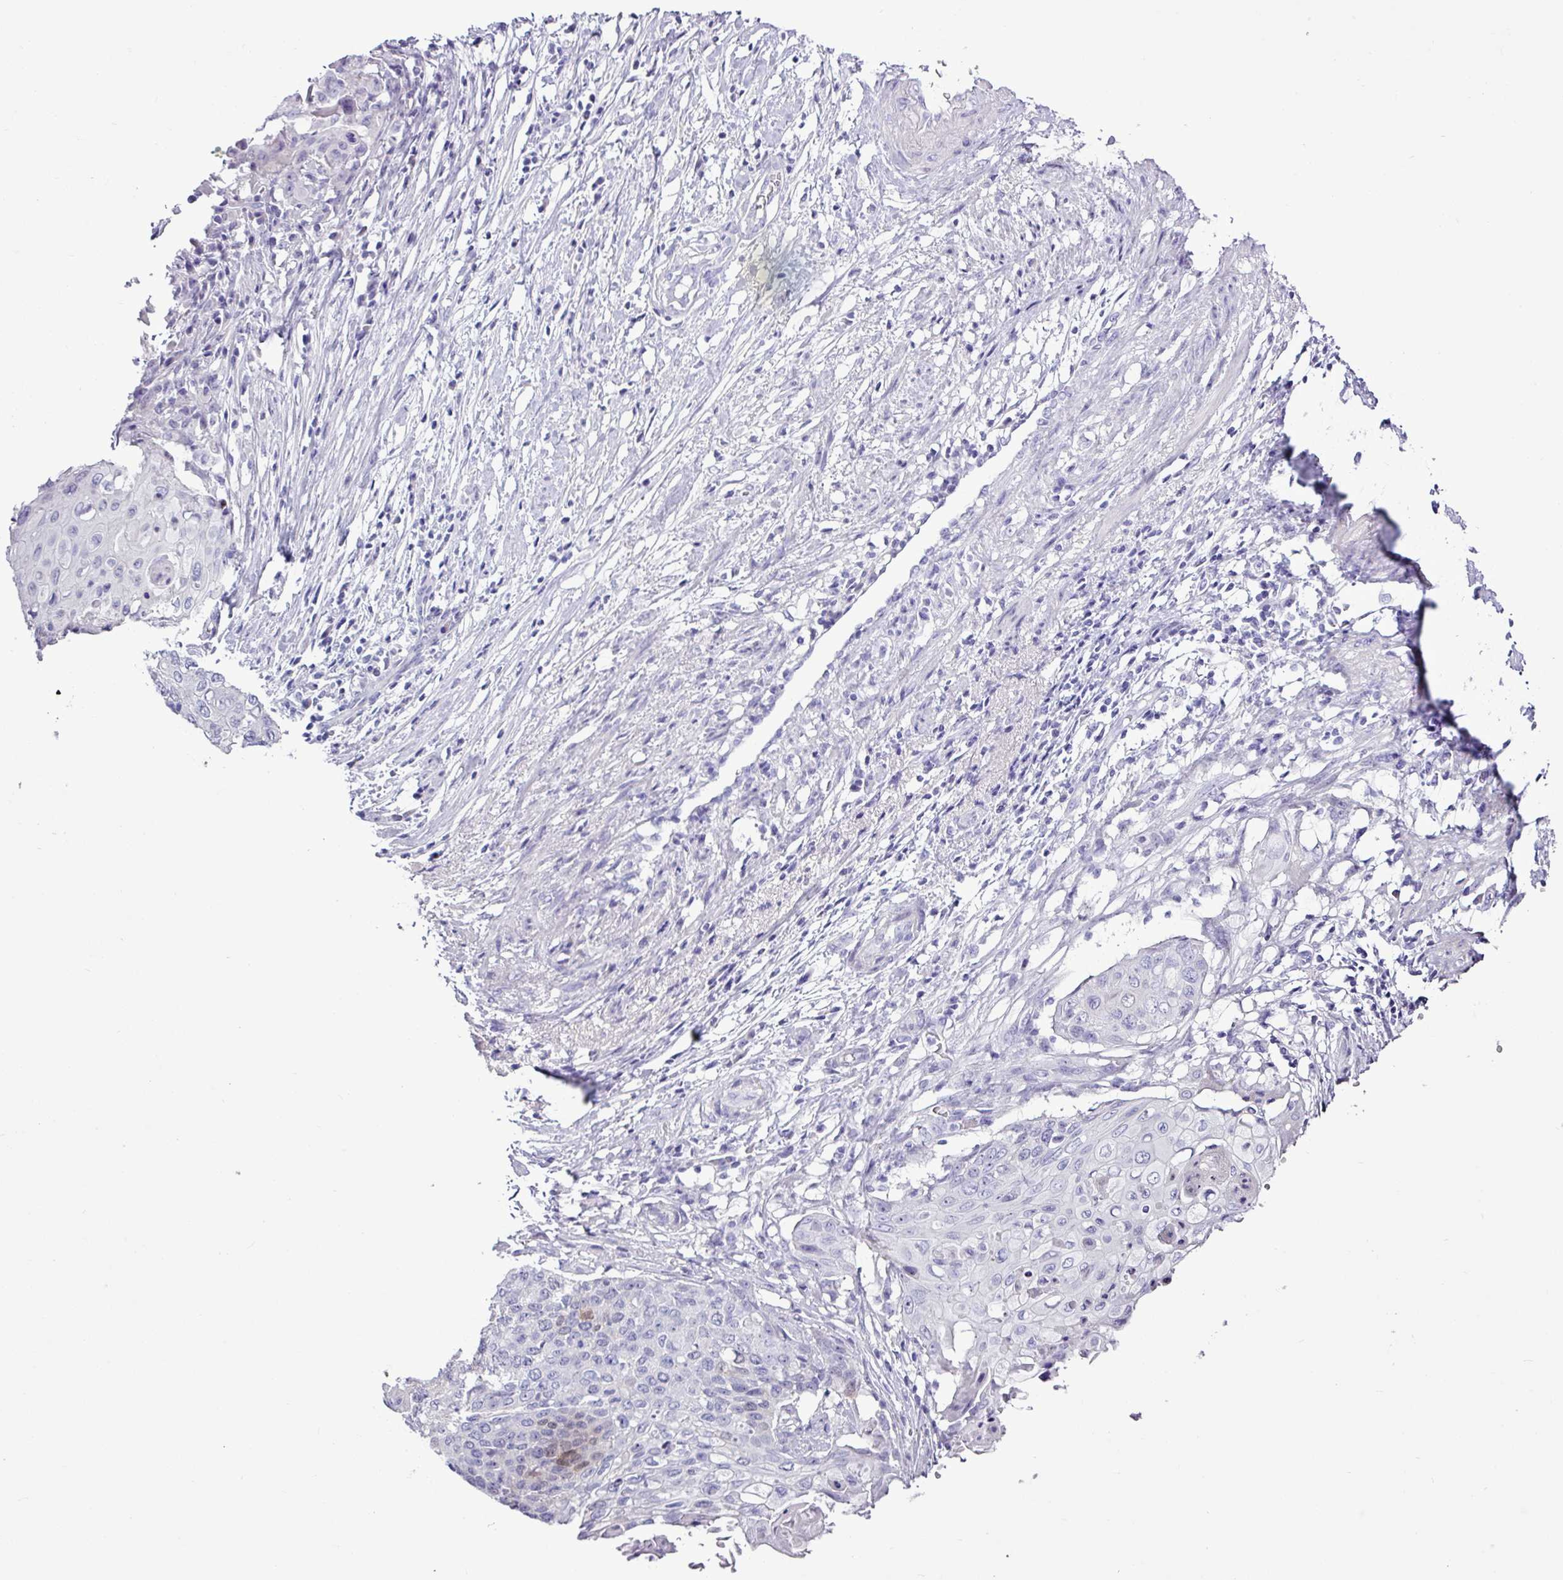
{"staining": {"intensity": "negative", "quantity": "none", "location": "none"}, "tissue": "cervical cancer", "cell_type": "Tumor cells", "image_type": "cancer", "snomed": [{"axis": "morphology", "description": "Squamous cell carcinoma, NOS"}, {"axis": "topography", "description": "Cervix"}], "caption": "IHC micrograph of neoplastic tissue: human squamous cell carcinoma (cervical) stained with DAB shows no significant protein positivity in tumor cells. (DAB IHC visualized using brightfield microscopy, high magnification).", "gene": "ALDH3A1", "patient": {"sex": "female", "age": 39}}